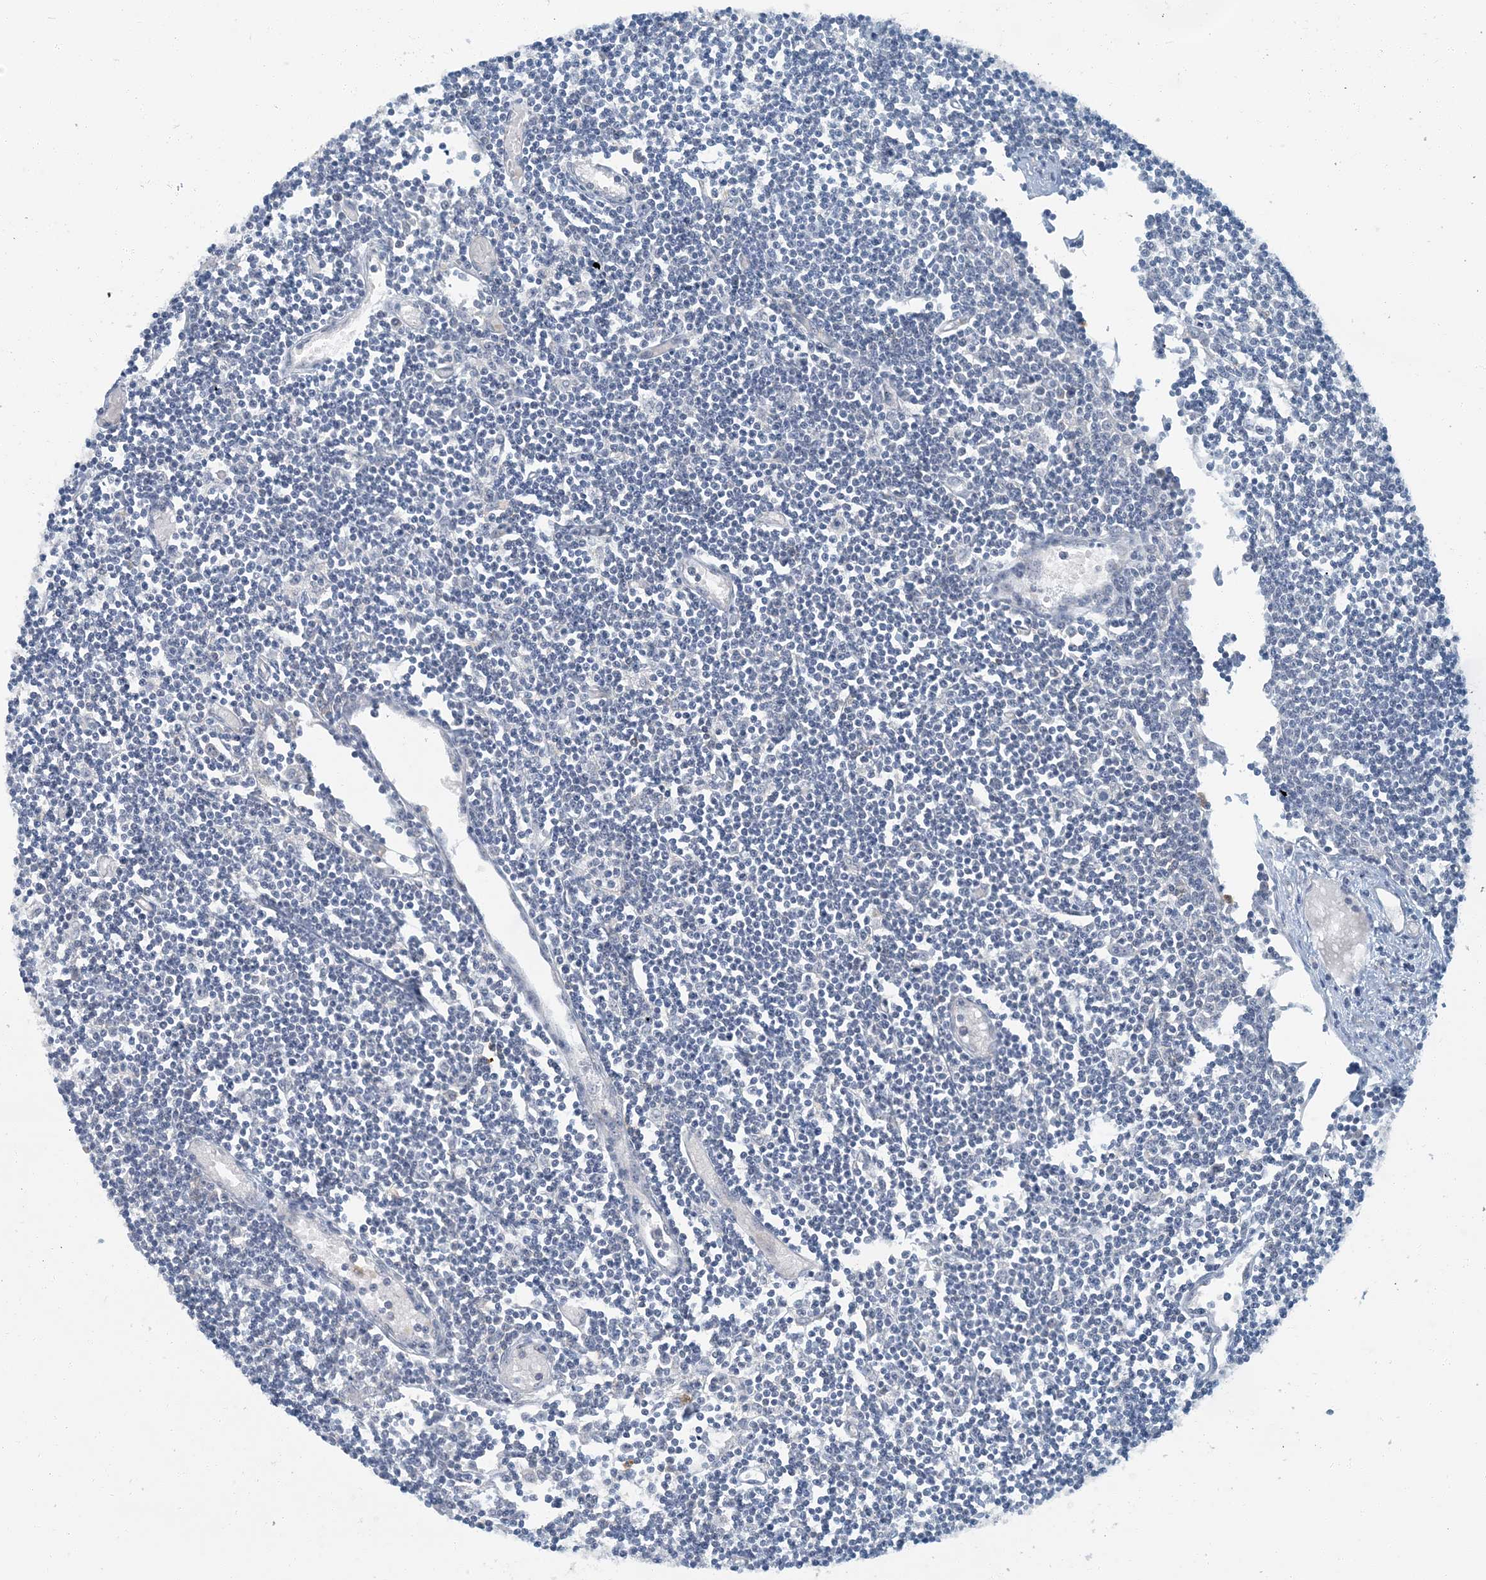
{"staining": {"intensity": "negative", "quantity": "none", "location": "none"}, "tissue": "lymph node", "cell_type": "Non-germinal center cells", "image_type": "normal", "snomed": [{"axis": "morphology", "description": "Normal tissue, NOS"}, {"axis": "topography", "description": "Lymph node"}], "caption": "DAB immunohistochemical staining of unremarkable human lymph node demonstrates no significant staining in non-germinal center cells.", "gene": "EPHA4", "patient": {"sex": "female", "age": 11}}